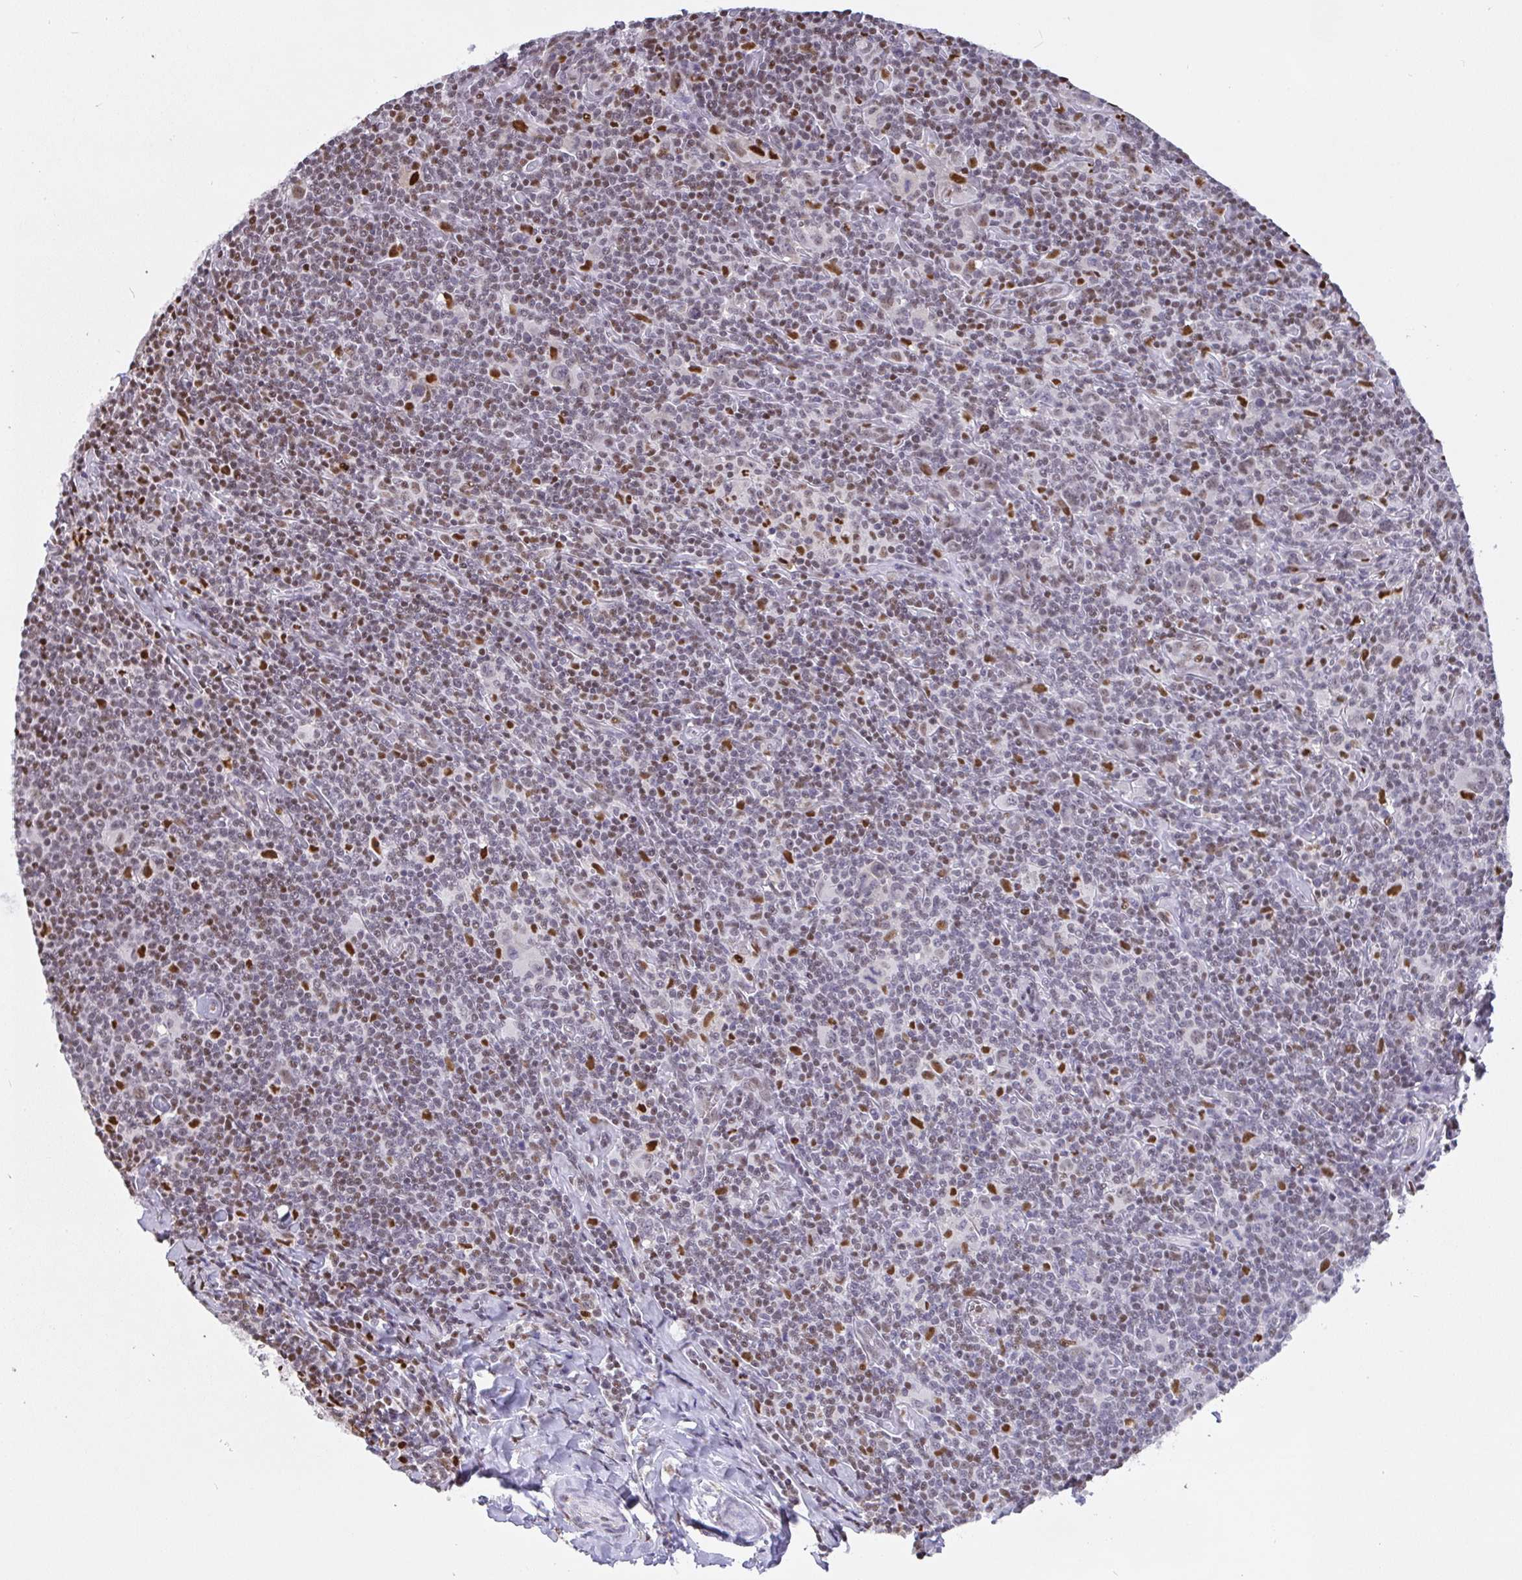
{"staining": {"intensity": "negative", "quantity": "none", "location": "none"}, "tissue": "lymphoma", "cell_type": "Tumor cells", "image_type": "cancer", "snomed": [{"axis": "morphology", "description": "Hodgkin's disease, NOS"}, {"axis": "topography", "description": "Lymph node"}], "caption": "Tumor cells are negative for brown protein staining in Hodgkin's disease.", "gene": "BBX", "patient": {"sex": "female", "age": 18}}